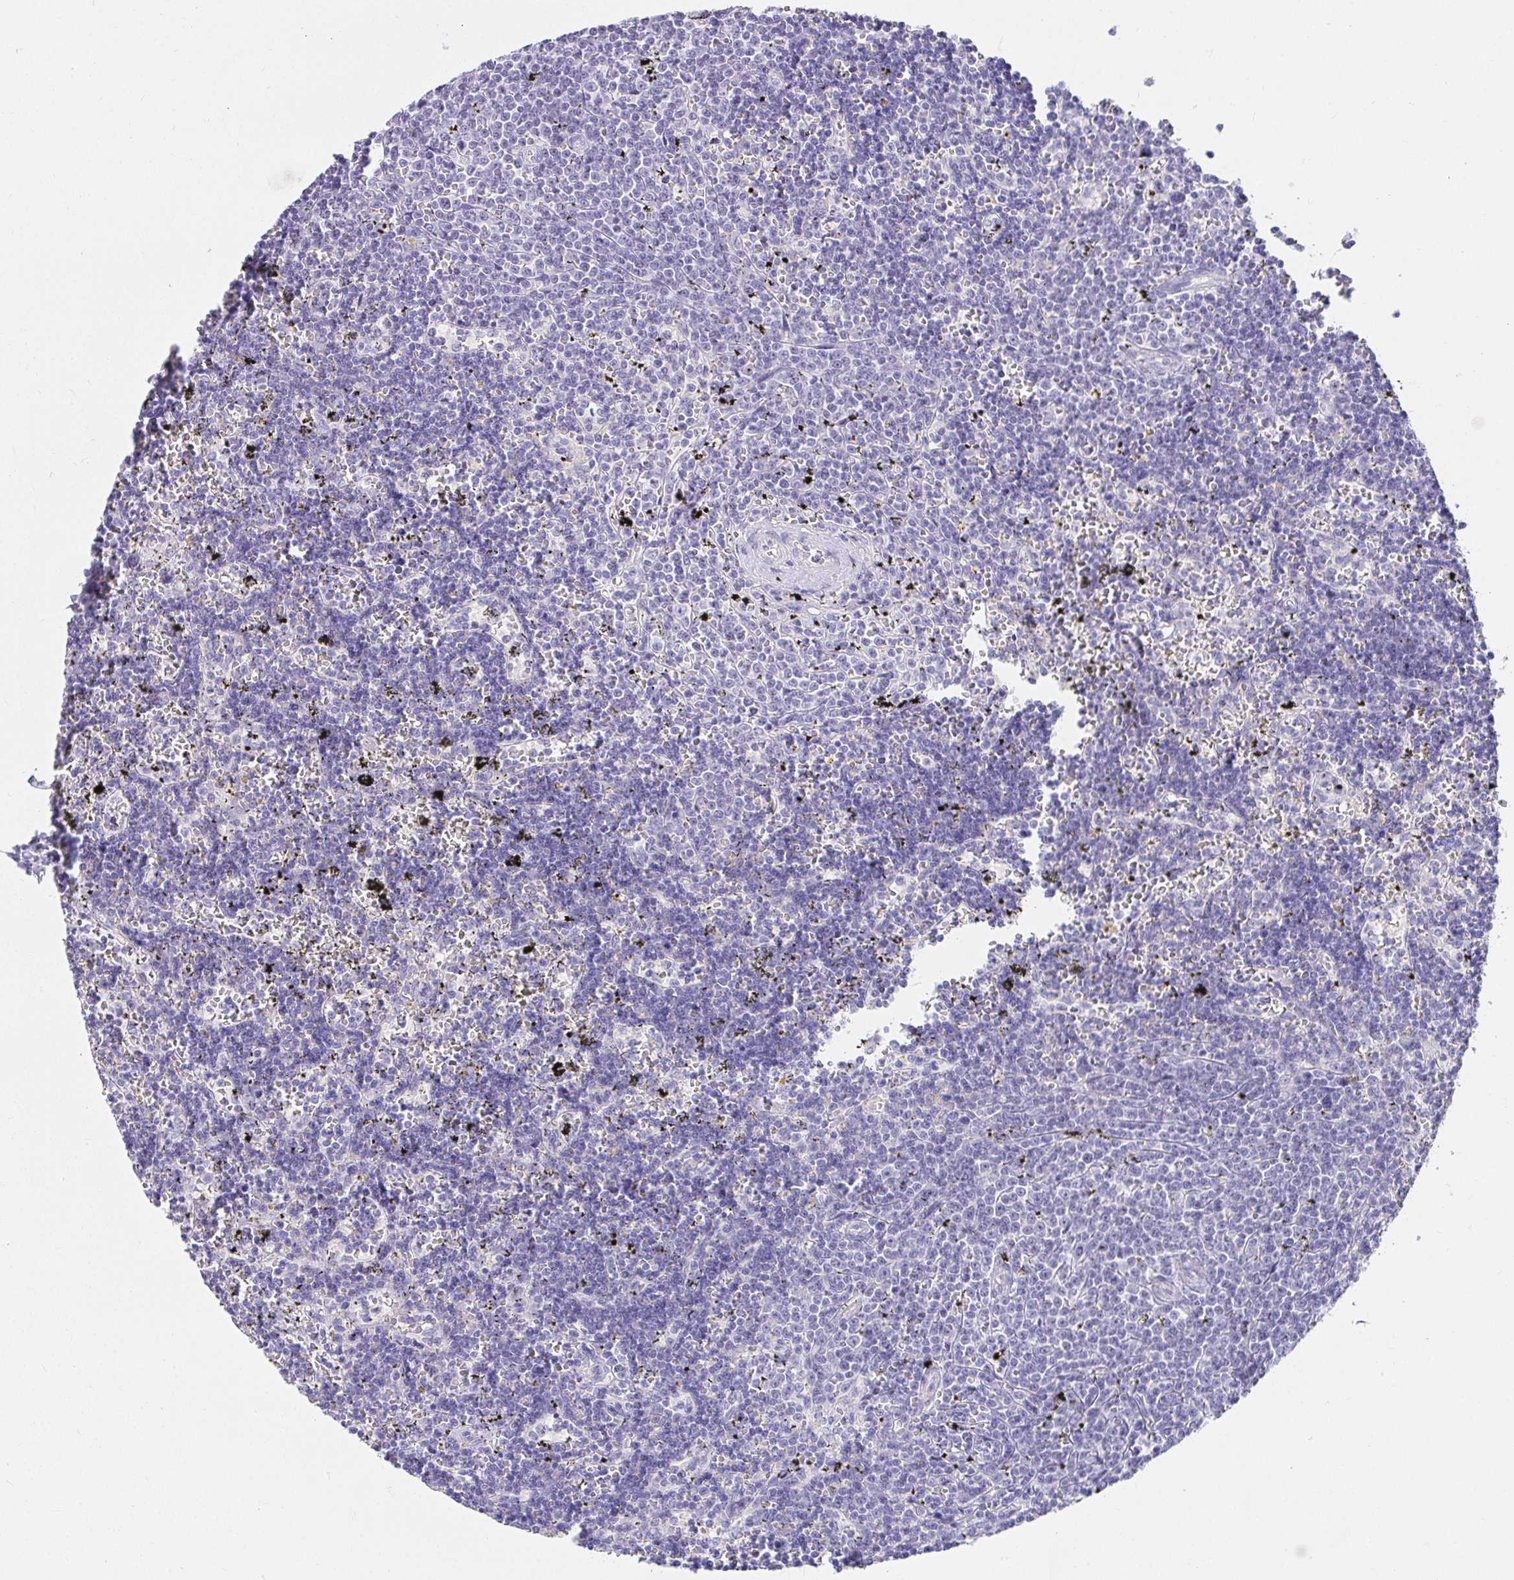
{"staining": {"intensity": "negative", "quantity": "none", "location": "none"}, "tissue": "lymphoma", "cell_type": "Tumor cells", "image_type": "cancer", "snomed": [{"axis": "morphology", "description": "Malignant lymphoma, non-Hodgkin's type, Low grade"}, {"axis": "topography", "description": "Spleen"}], "caption": "Tumor cells show no significant staining in malignant lymphoma, non-Hodgkin's type (low-grade).", "gene": "VGLL1", "patient": {"sex": "male", "age": 60}}